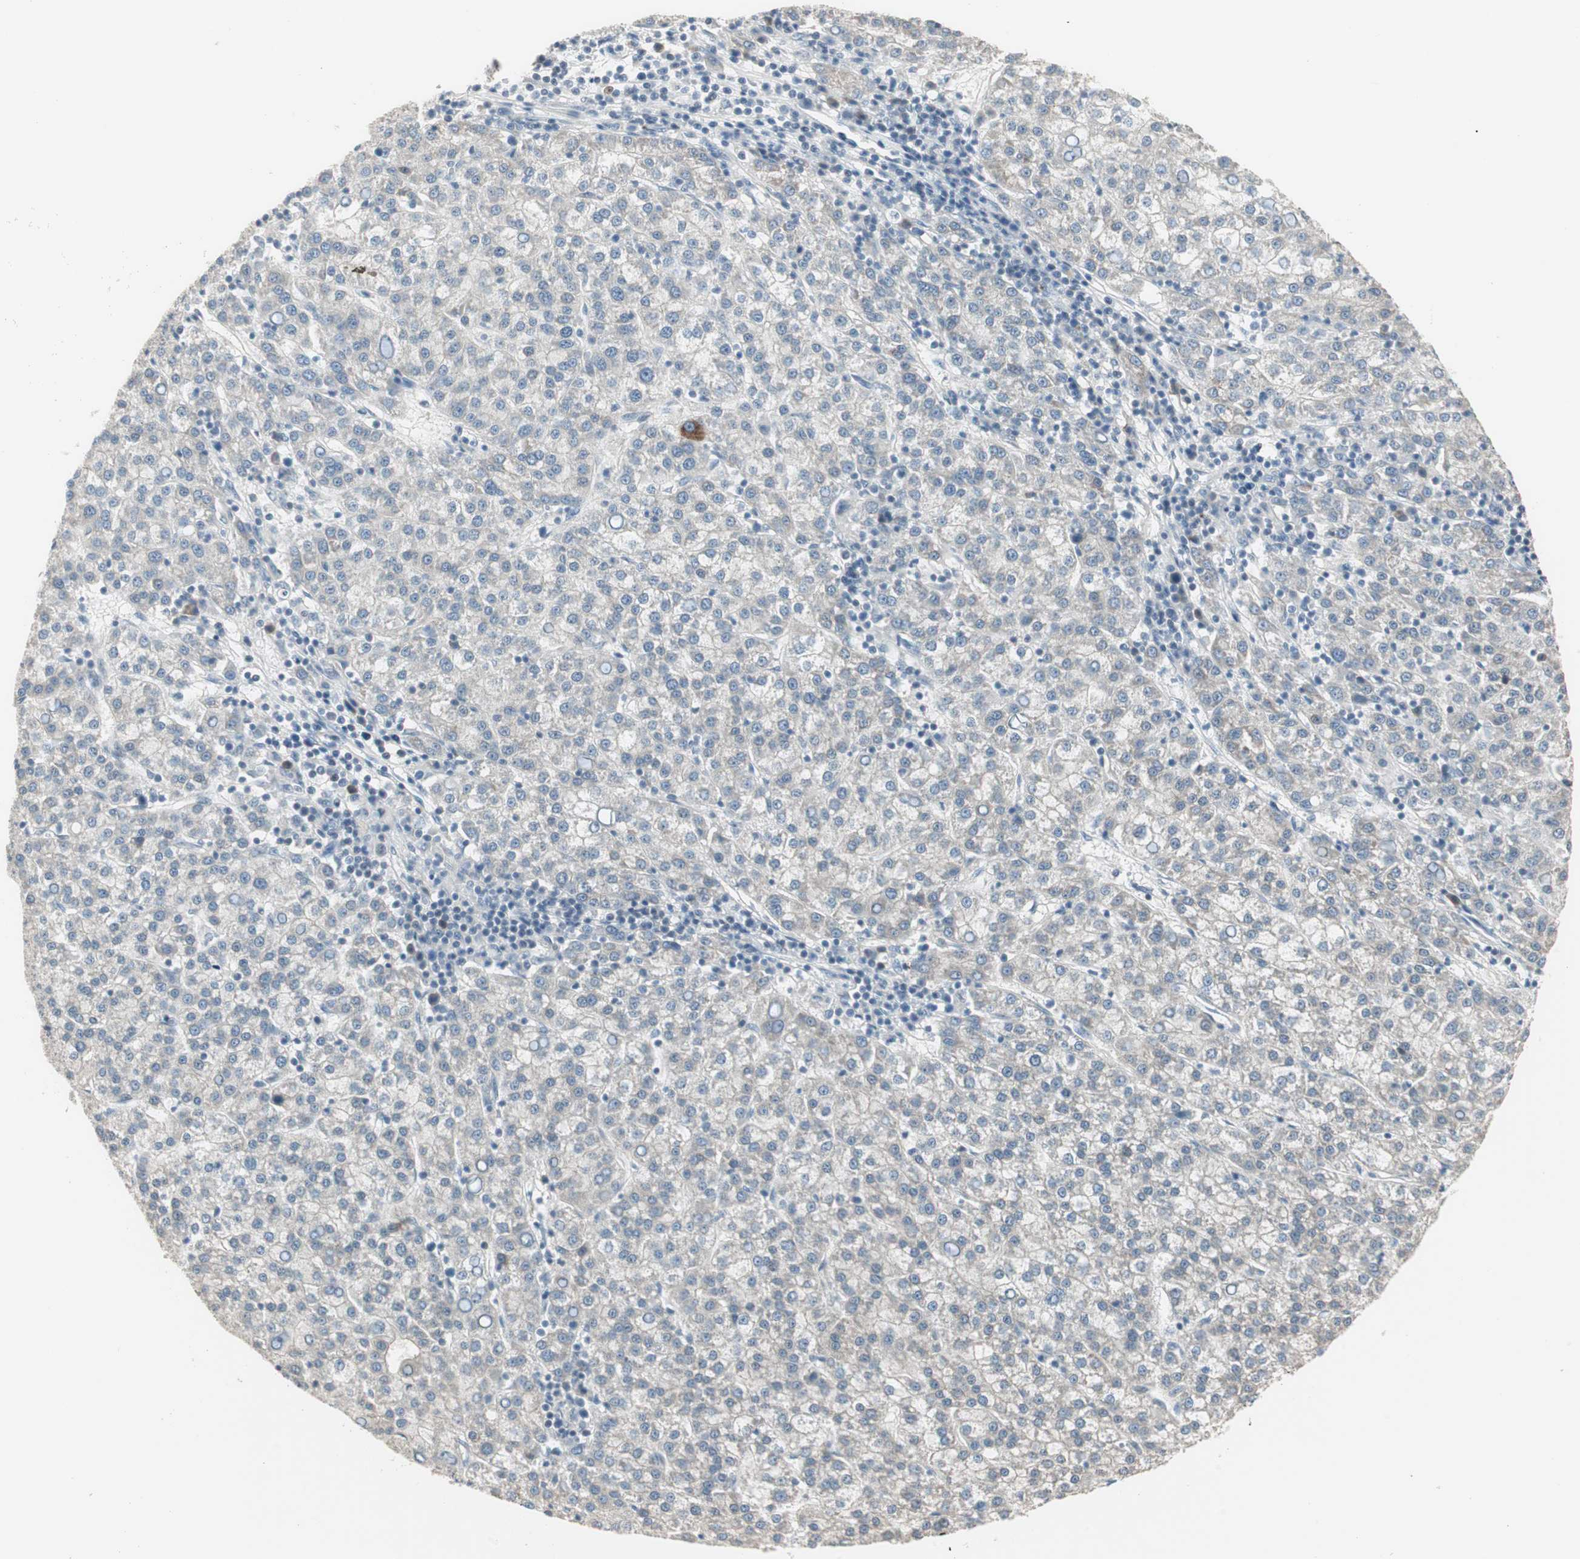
{"staining": {"intensity": "negative", "quantity": "none", "location": "none"}, "tissue": "liver cancer", "cell_type": "Tumor cells", "image_type": "cancer", "snomed": [{"axis": "morphology", "description": "Carcinoma, Hepatocellular, NOS"}, {"axis": "topography", "description": "Liver"}], "caption": "High power microscopy image of an immunohistochemistry (IHC) micrograph of liver cancer (hepatocellular carcinoma), revealing no significant positivity in tumor cells.", "gene": "PDZK1", "patient": {"sex": "female", "age": 58}}